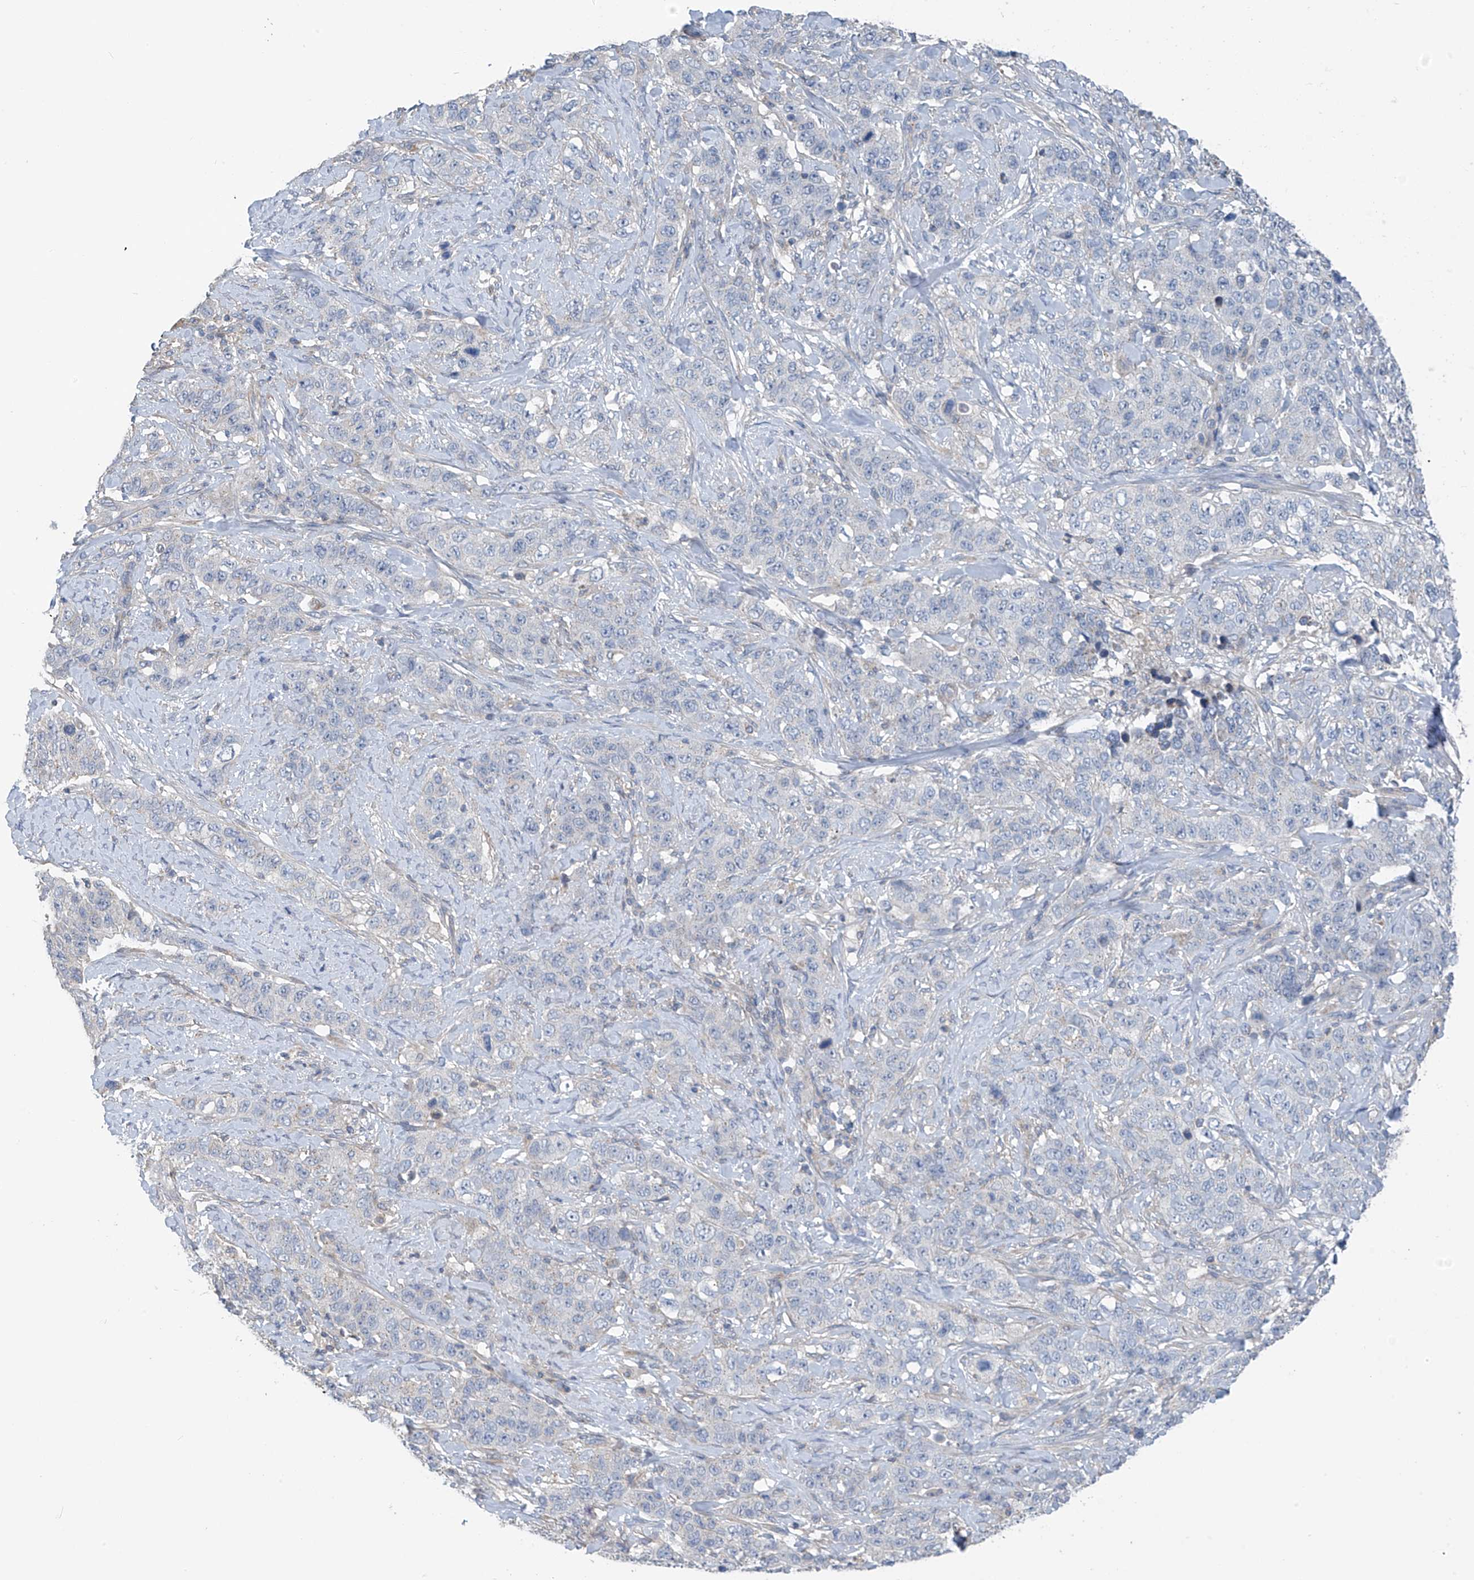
{"staining": {"intensity": "negative", "quantity": "none", "location": "none"}, "tissue": "stomach cancer", "cell_type": "Tumor cells", "image_type": "cancer", "snomed": [{"axis": "morphology", "description": "Adenocarcinoma, NOS"}, {"axis": "topography", "description": "Stomach"}], "caption": "There is no significant staining in tumor cells of stomach cancer. Brightfield microscopy of IHC stained with DAB (brown) and hematoxylin (blue), captured at high magnification.", "gene": "SYN3", "patient": {"sex": "male", "age": 48}}